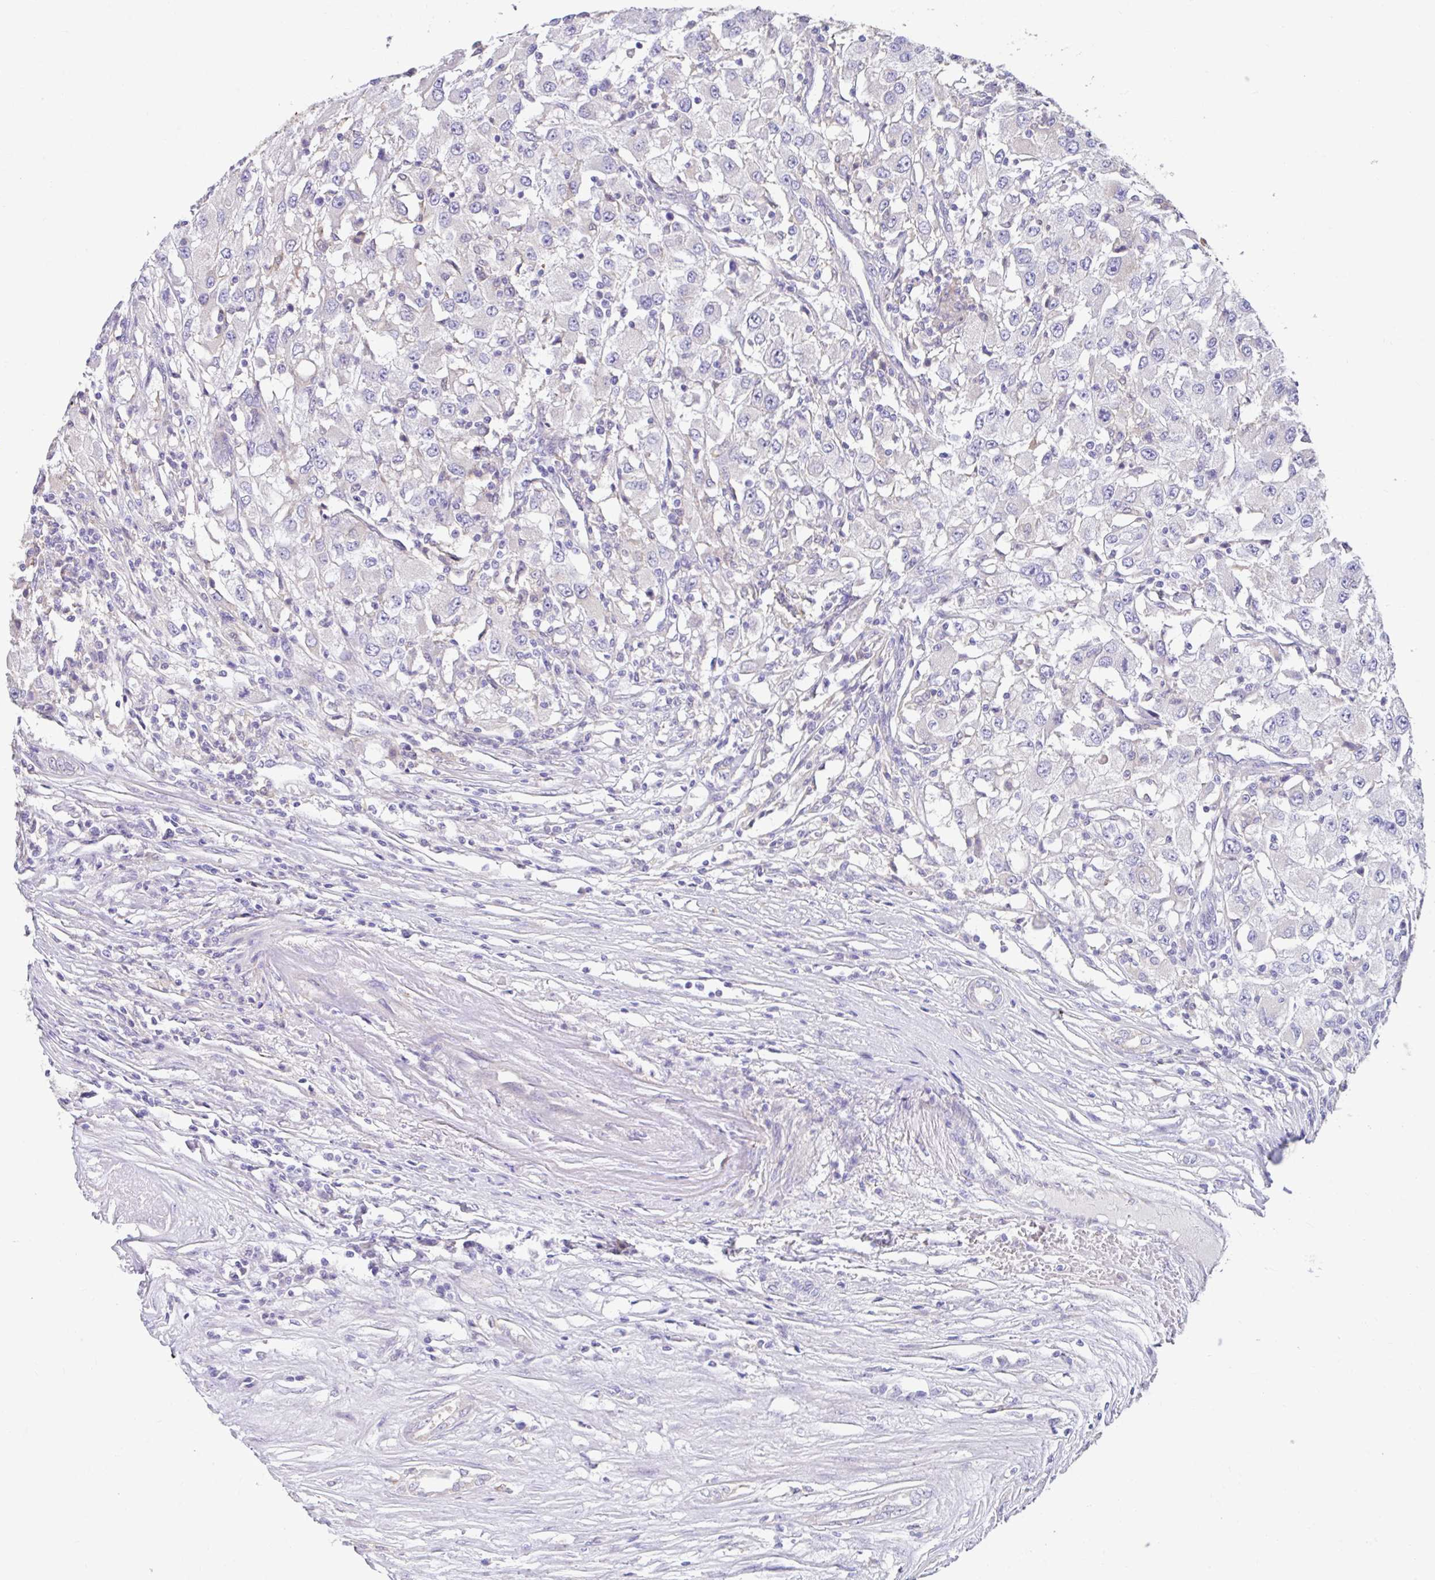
{"staining": {"intensity": "negative", "quantity": "none", "location": "none"}, "tissue": "renal cancer", "cell_type": "Tumor cells", "image_type": "cancer", "snomed": [{"axis": "morphology", "description": "Adenocarcinoma, NOS"}, {"axis": "topography", "description": "Kidney"}], "caption": "An image of renal cancer (adenocarcinoma) stained for a protein exhibits no brown staining in tumor cells.", "gene": "ZNF33A", "patient": {"sex": "female", "age": 67}}